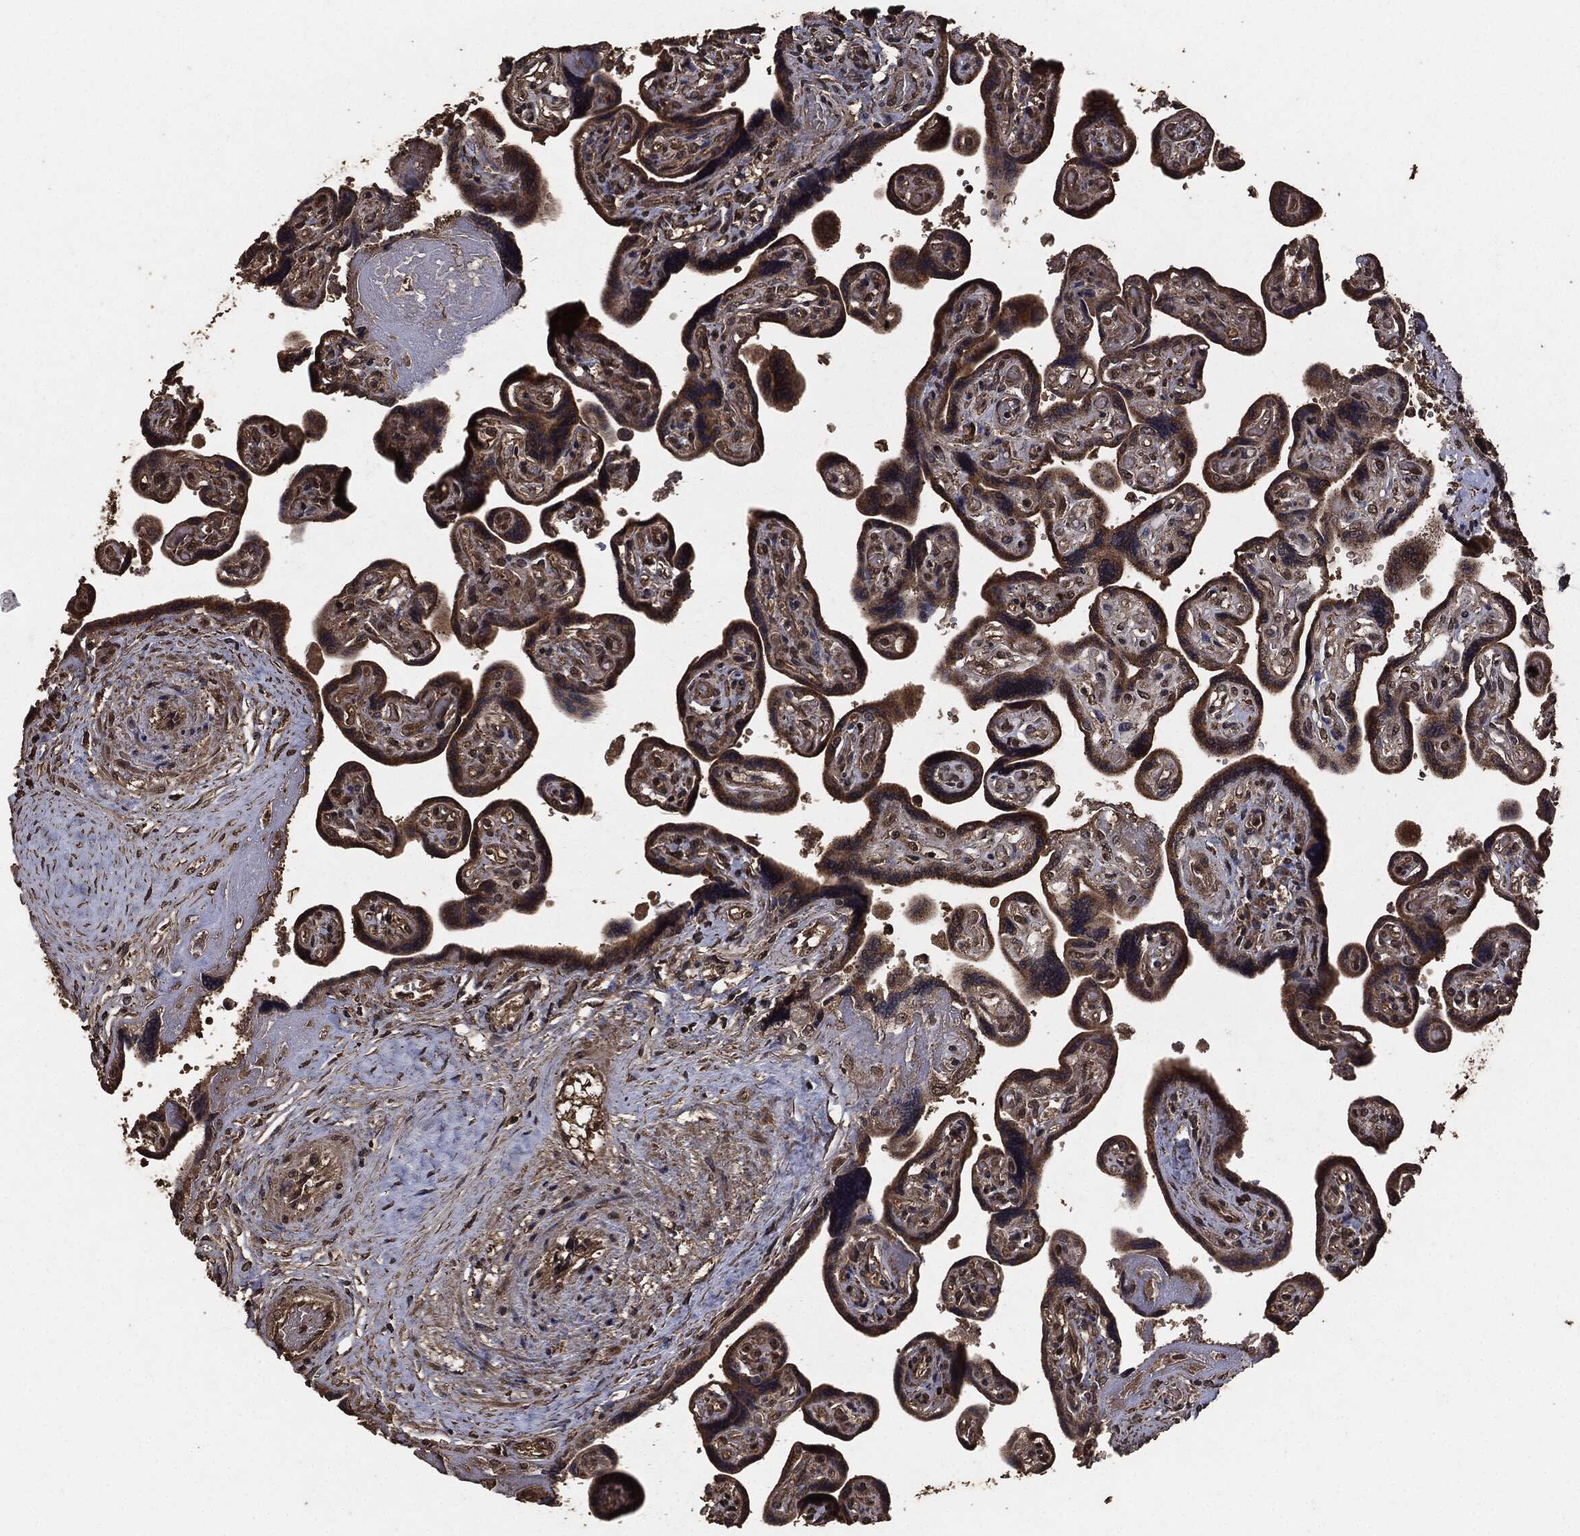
{"staining": {"intensity": "moderate", "quantity": ">75%", "location": "cytoplasmic/membranous"}, "tissue": "placenta", "cell_type": "Decidual cells", "image_type": "normal", "snomed": [{"axis": "morphology", "description": "Normal tissue, NOS"}, {"axis": "topography", "description": "Placenta"}], "caption": "Protein expression by immunohistochemistry reveals moderate cytoplasmic/membranous staining in about >75% of decidual cells in normal placenta.", "gene": "AKT1S1", "patient": {"sex": "female", "age": 32}}